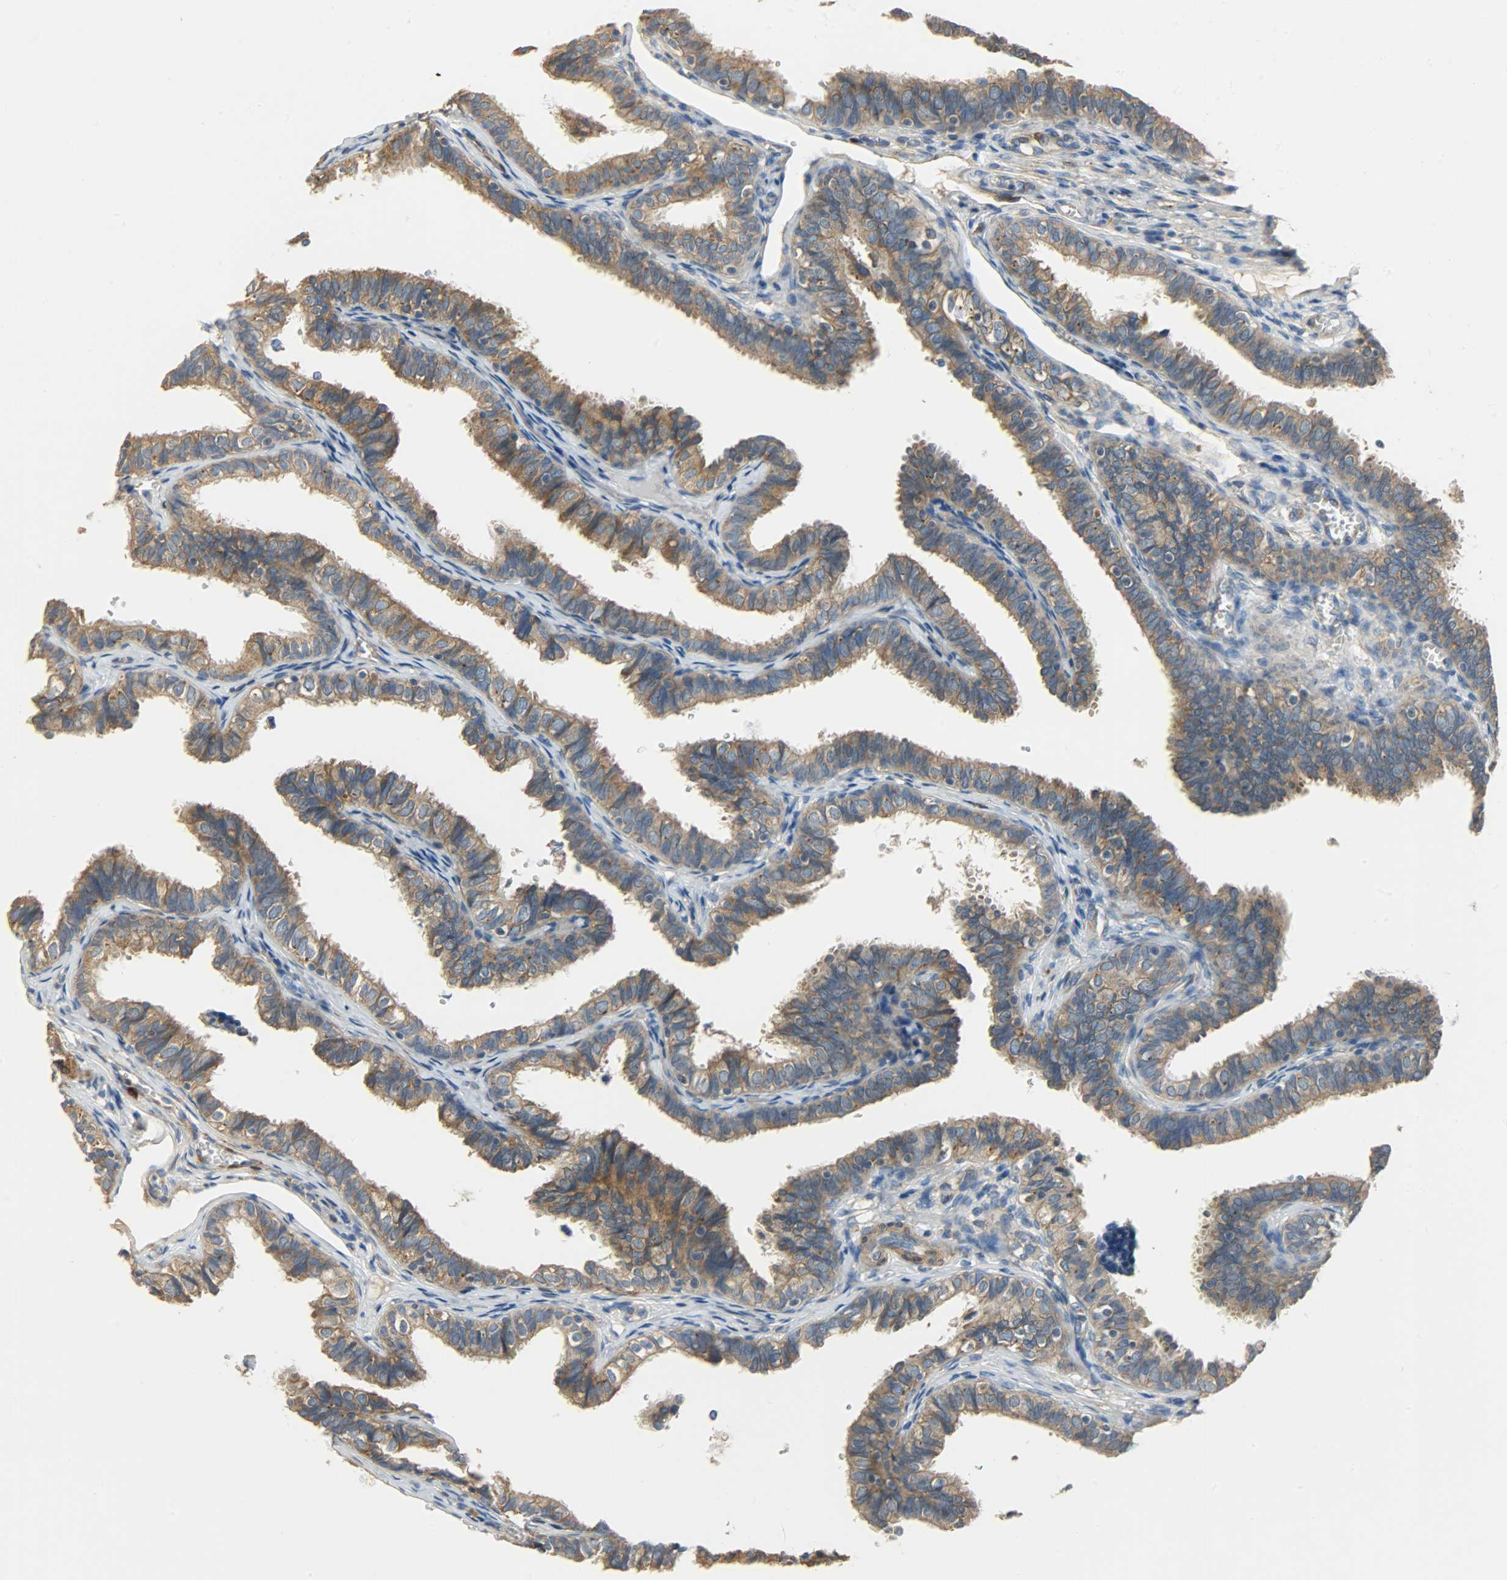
{"staining": {"intensity": "strong", "quantity": ">75%", "location": "cytoplasmic/membranous"}, "tissue": "fallopian tube", "cell_type": "Glandular cells", "image_type": "normal", "snomed": [{"axis": "morphology", "description": "Normal tissue, NOS"}, {"axis": "topography", "description": "Fallopian tube"}], "caption": "Fallopian tube stained with DAB (3,3'-diaminobenzidine) immunohistochemistry (IHC) demonstrates high levels of strong cytoplasmic/membranous positivity in approximately >75% of glandular cells.", "gene": "C1orf198", "patient": {"sex": "female", "age": 46}}